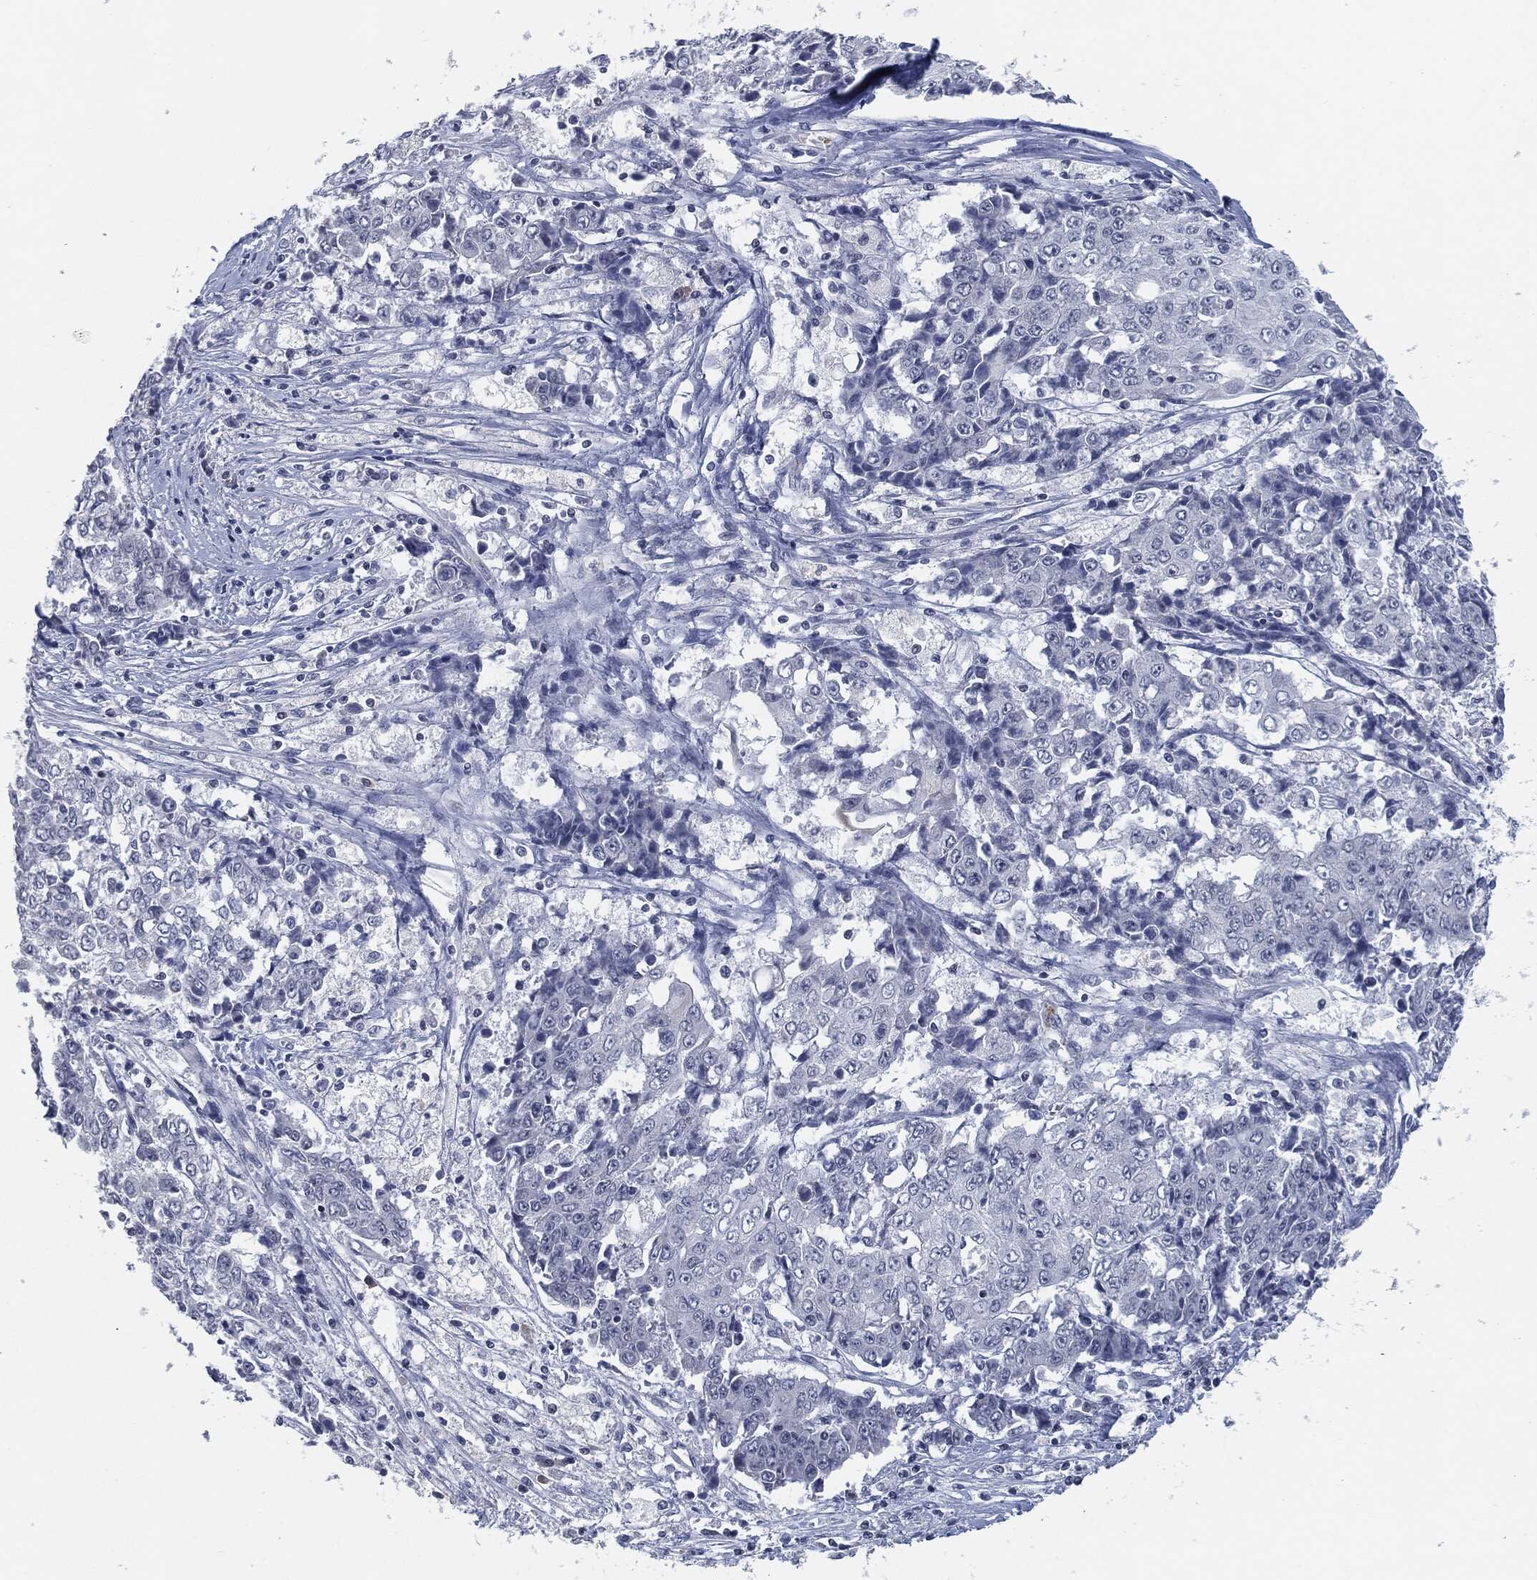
{"staining": {"intensity": "negative", "quantity": "none", "location": "none"}, "tissue": "ovarian cancer", "cell_type": "Tumor cells", "image_type": "cancer", "snomed": [{"axis": "morphology", "description": "Carcinoma, endometroid"}, {"axis": "topography", "description": "Ovary"}], "caption": "Ovarian endometroid carcinoma stained for a protein using immunohistochemistry (IHC) displays no expression tumor cells.", "gene": "PROM1", "patient": {"sex": "female", "age": 42}}